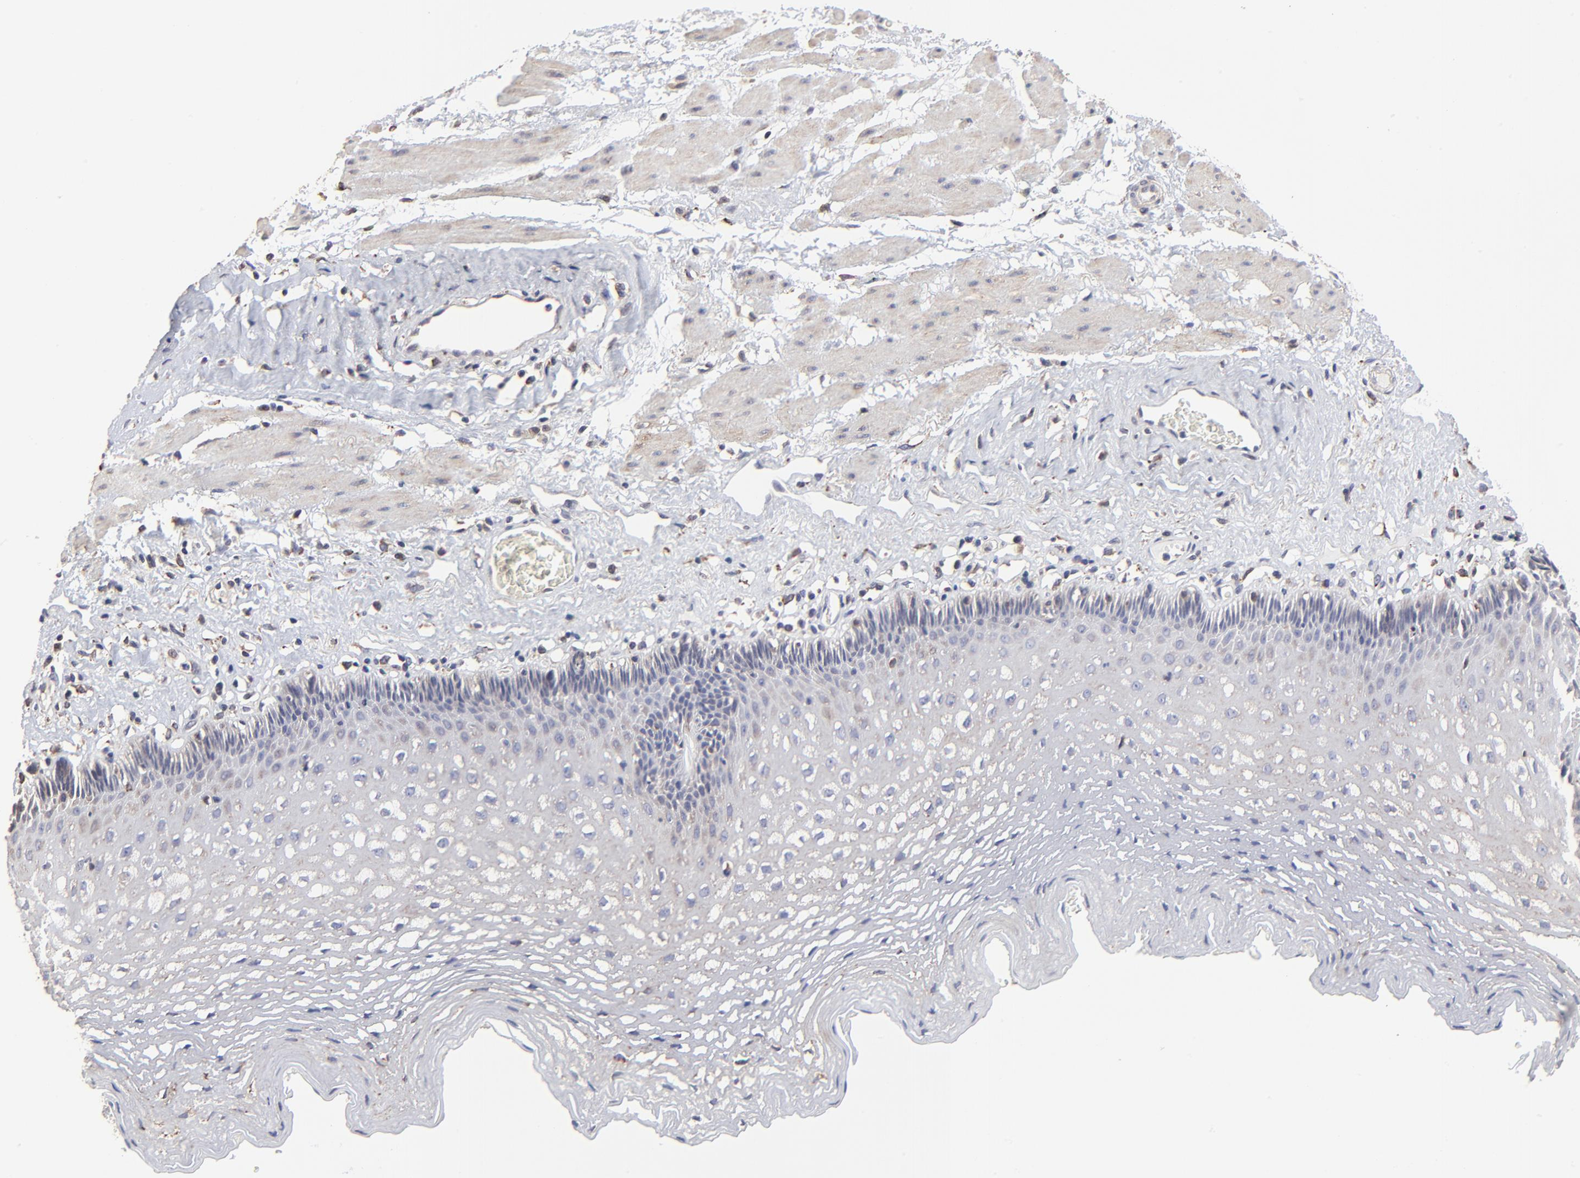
{"staining": {"intensity": "moderate", "quantity": "25%-75%", "location": "cytoplasmic/membranous"}, "tissue": "esophagus", "cell_type": "Squamous epithelial cells", "image_type": "normal", "snomed": [{"axis": "morphology", "description": "Normal tissue, NOS"}, {"axis": "topography", "description": "Esophagus"}], "caption": "The histopathology image reveals immunohistochemical staining of benign esophagus. There is moderate cytoplasmic/membranous expression is present in about 25%-75% of squamous epithelial cells. Immunohistochemistry (ihc) stains the protein in brown and the nuclei are stained blue.", "gene": "ELP2", "patient": {"sex": "female", "age": 70}}